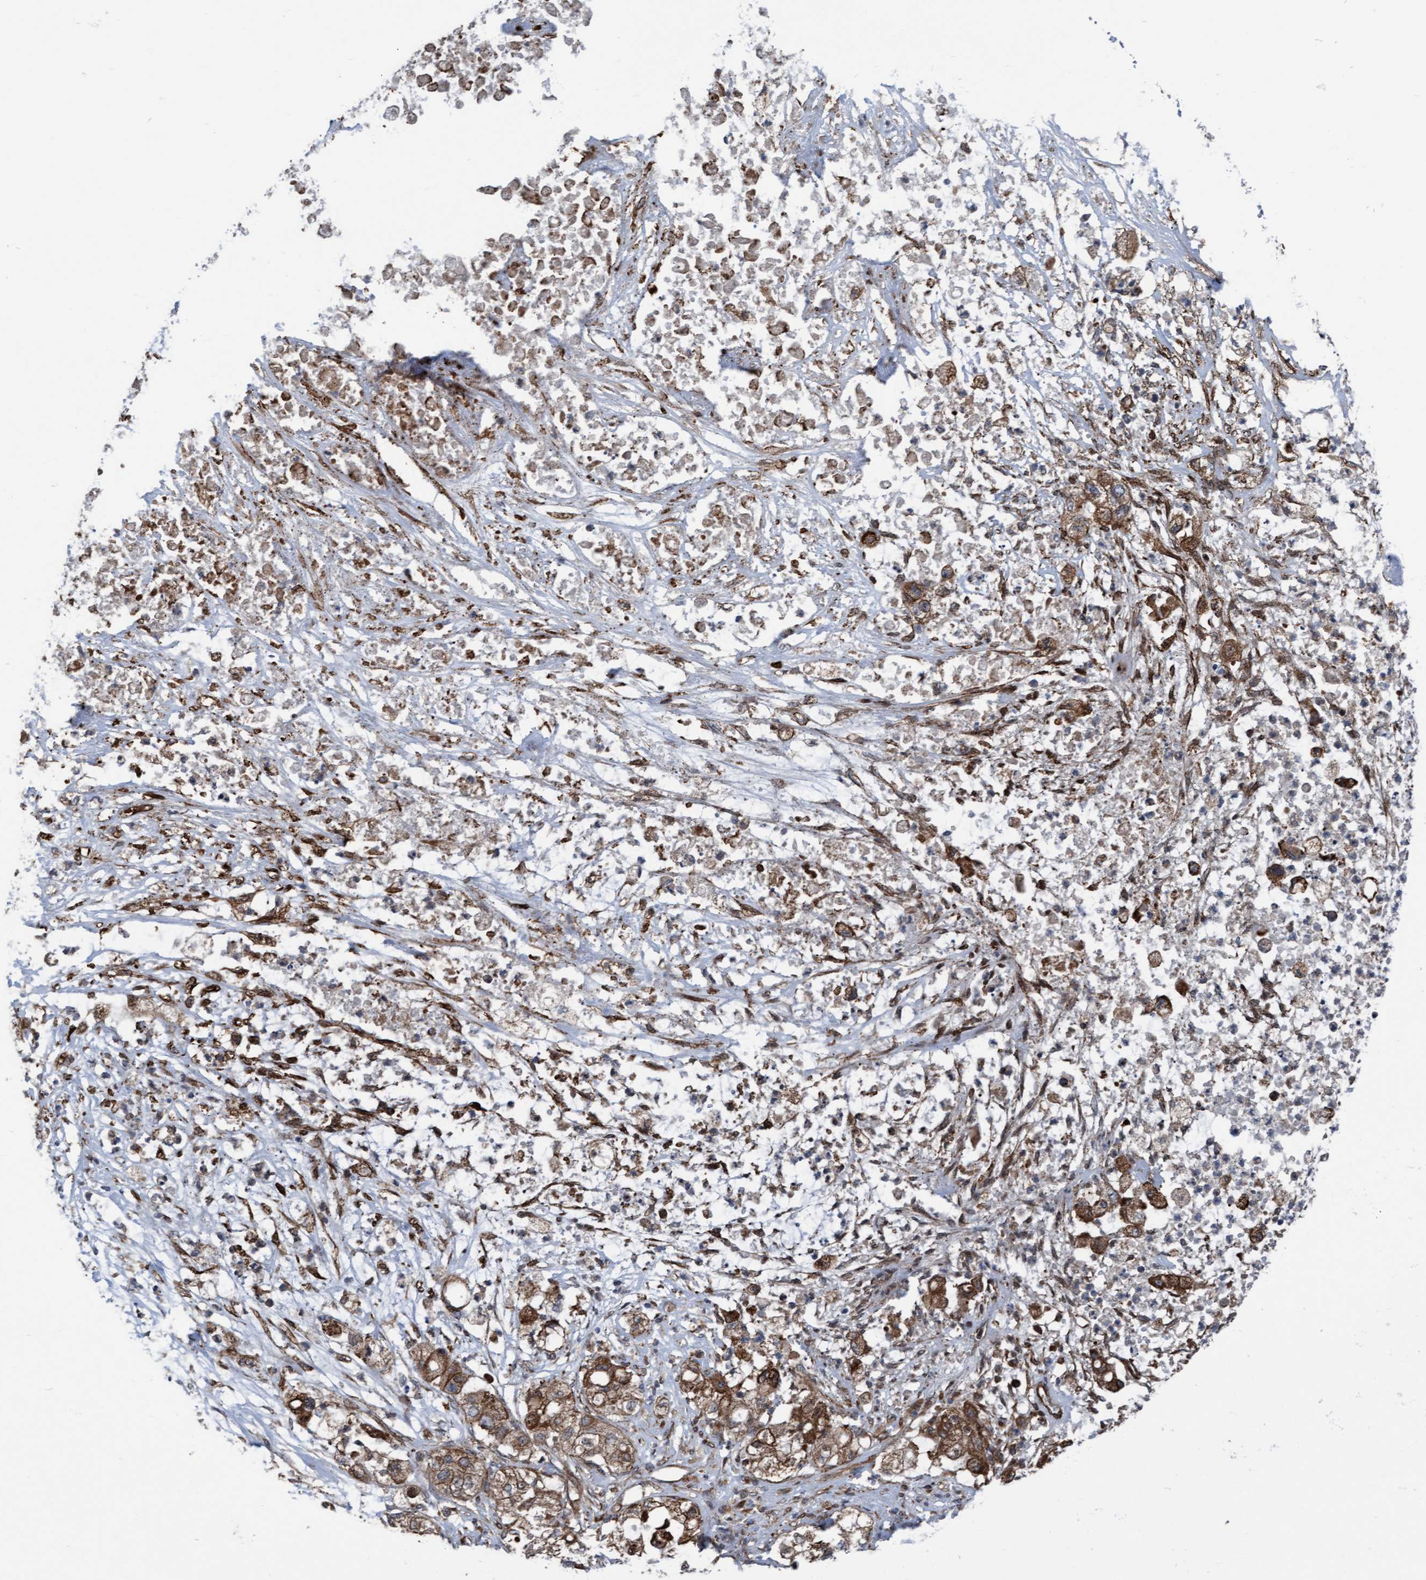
{"staining": {"intensity": "moderate", "quantity": ">75%", "location": "cytoplasmic/membranous"}, "tissue": "pancreatic cancer", "cell_type": "Tumor cells", "image_type": "cancer", "snomed": [{"axis": "morphology", "description": "Adenocarcinoma, NOS"}, {"axis": "topography", "description": "Pancreas"}], "caption": "Moderate cytoplasmic/membranous protein expression is seen in approximately >75% of tumor cells in adenocarcinoma (pancreatic).", "gene": "RAP1GAP2", "patient": {"sex": "female", "age": 78}}